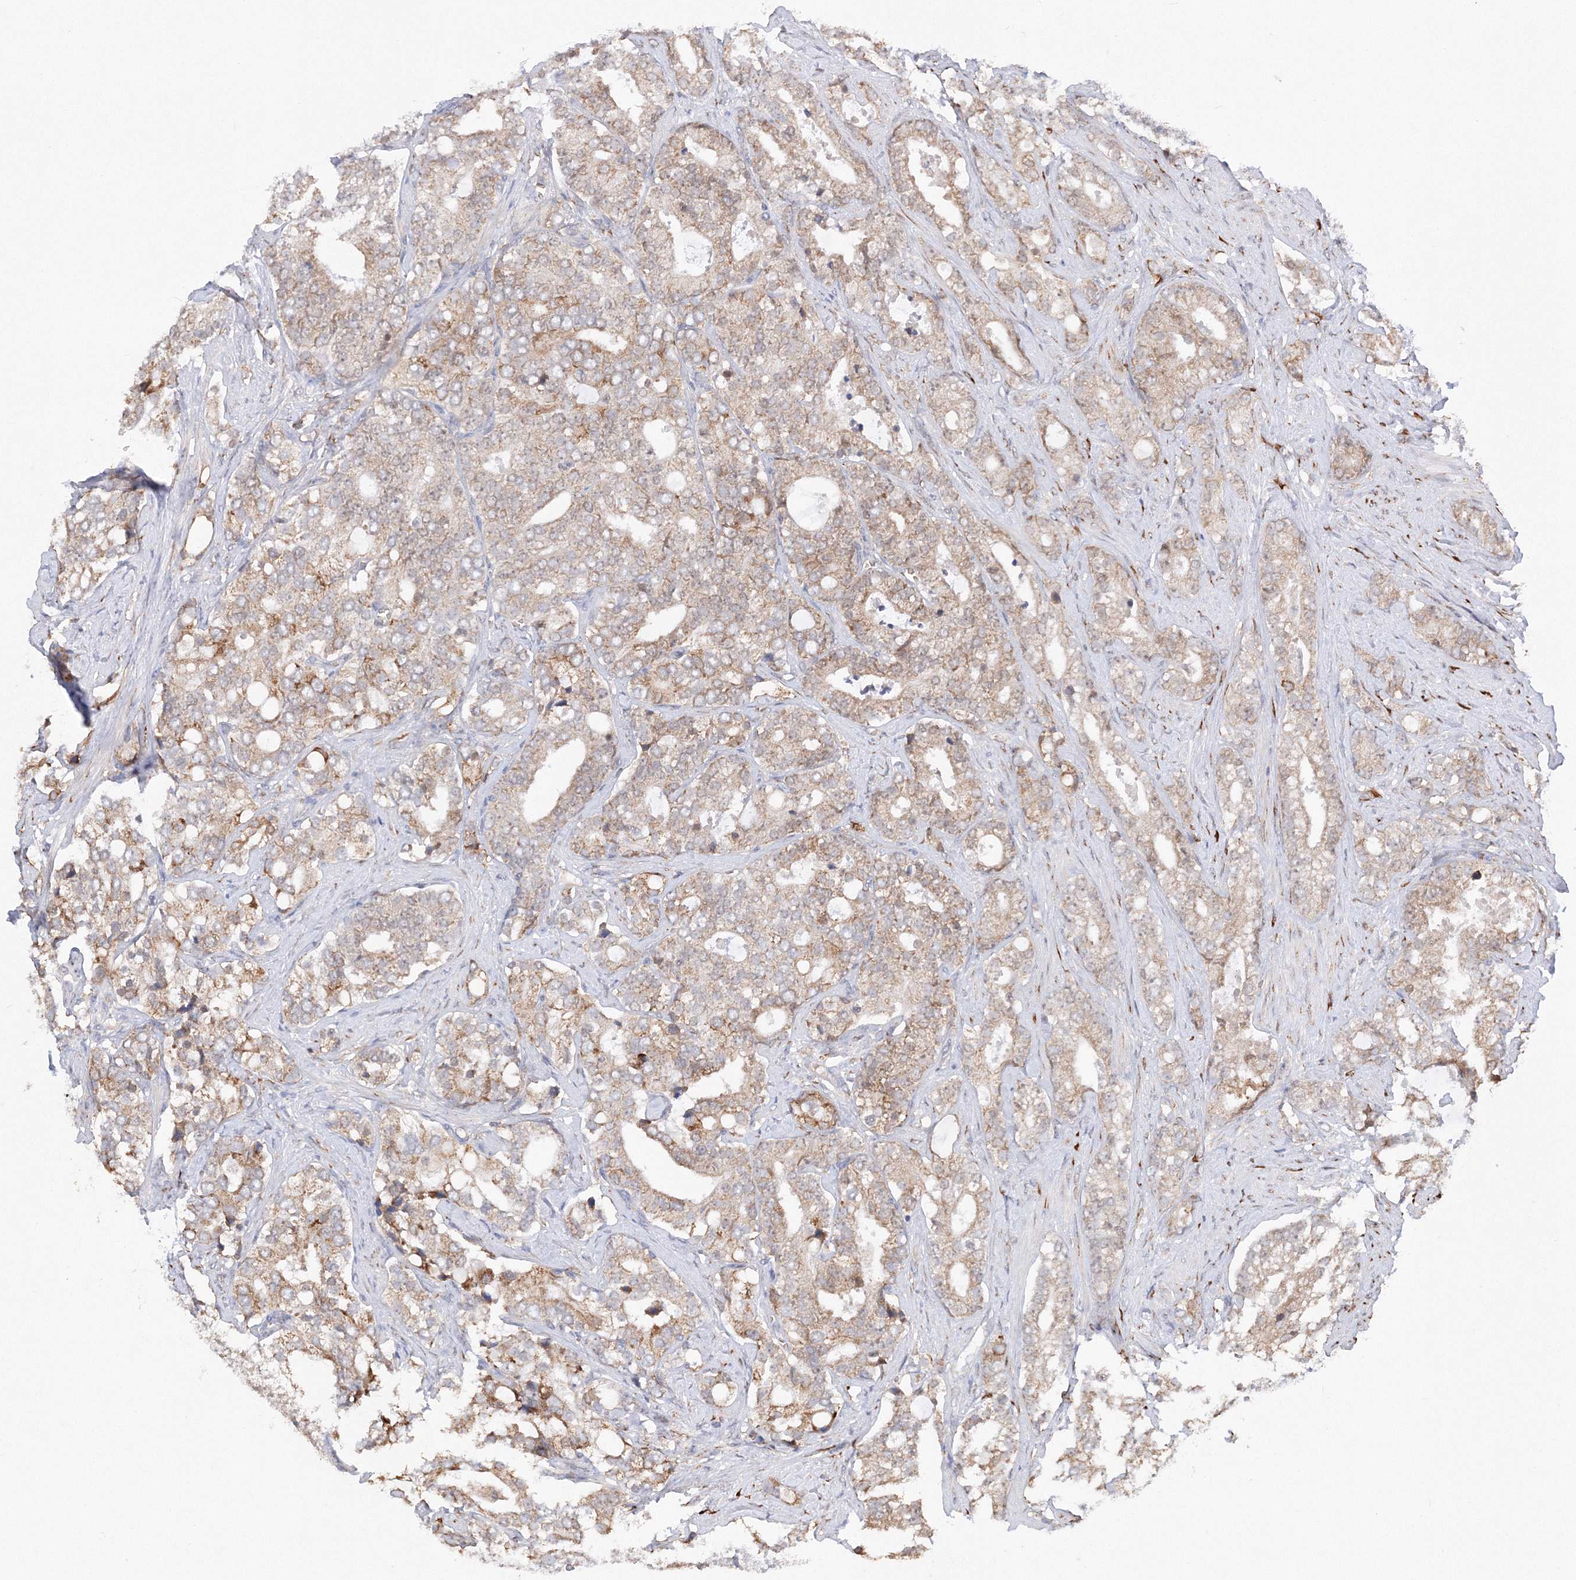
{"staining": {"intensity": "weak", "quantity": "25%-75%", "location": "cytoplasmic/membranous"}, "tissue": "prostate cancer", "cell_type": "Tumor cells", "image_type": "cancer", "snomed": [{"axis": "morphology", "description": "Adenocarcinoma, High grade"}, {"axis": "topography", "description": "Prostate and seminal vesicle, NOS"}], "caption": "A low amount of weak cytoplasmic/membranous positivity is seen in approximately 25%-75% of tumor cells in high-grade adenocarcinoma (prostate) tissue. Using DAB (3,3'-diaminobenzidine) (brown) and hematoxylin (blue) stains, captured at high magnification using brightfield microscopy.", "gene": "DIS3L2", "patient": {"sex": "male", "age": 67}}